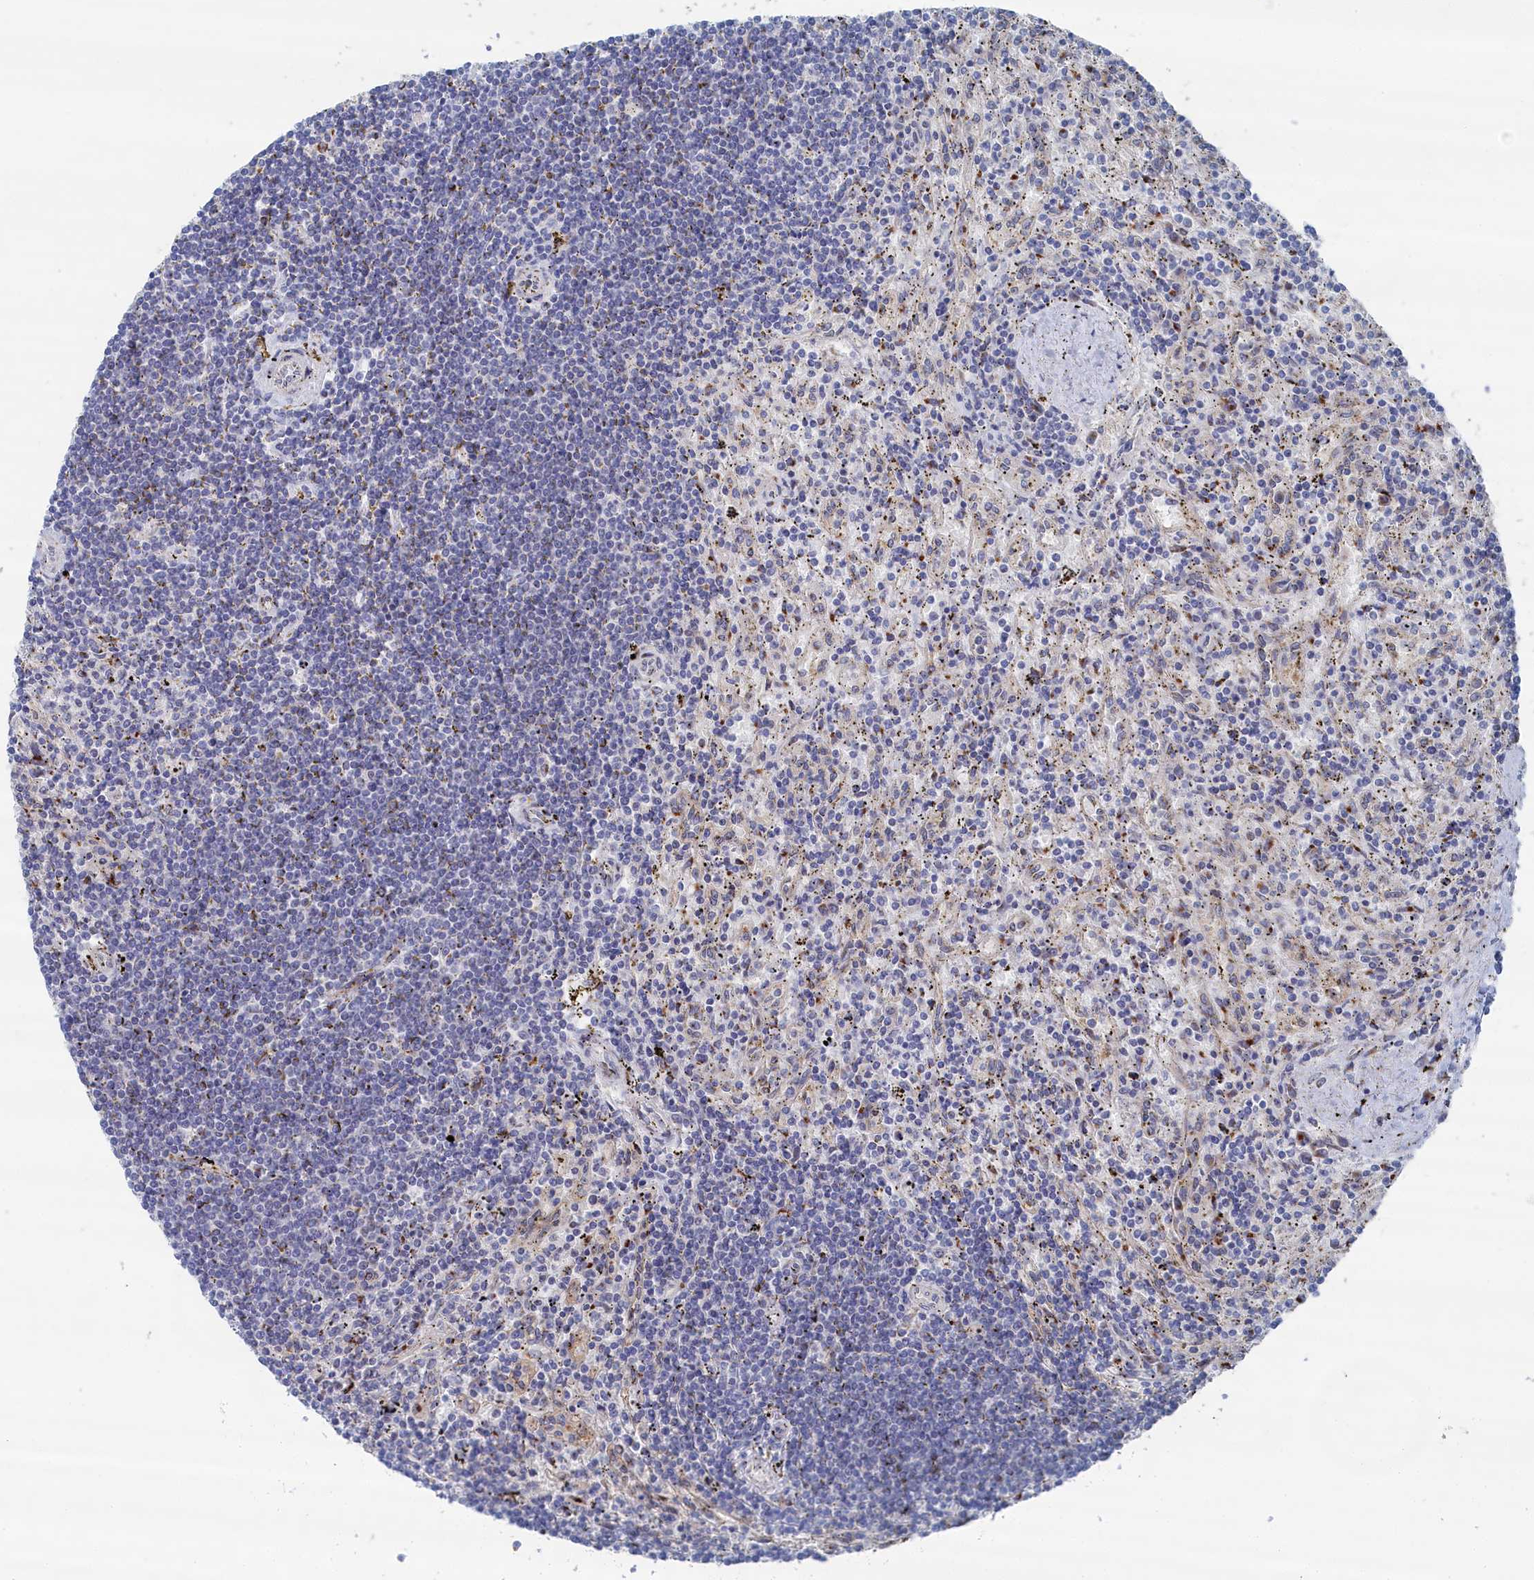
{"staining": {"intensity": "negative", "quantity": "none", "location": "none"}, "tissue": "lymphoma", "cell_type": "Tumor cells", "image_type": "cancer", "snomed": [{"axis": "morphology", "description": "Malignant lymphoma, non-Hodgkin's type, Low grade"}, {"axis": "topography", "description": "Spleen"}], "caption": "High power microscopy image of an IHC image of malignant lymphoma, non-Hodgkin's type (low-grade), revealing no significant expression in tumor cells. (Stains: DAB immunohistochemistry with hematoxylin counter stain, Microscopy: brightfield microscopy at high magnification).", "gene": "IRX1", "patient": {"sex": "male", "age": 76}}